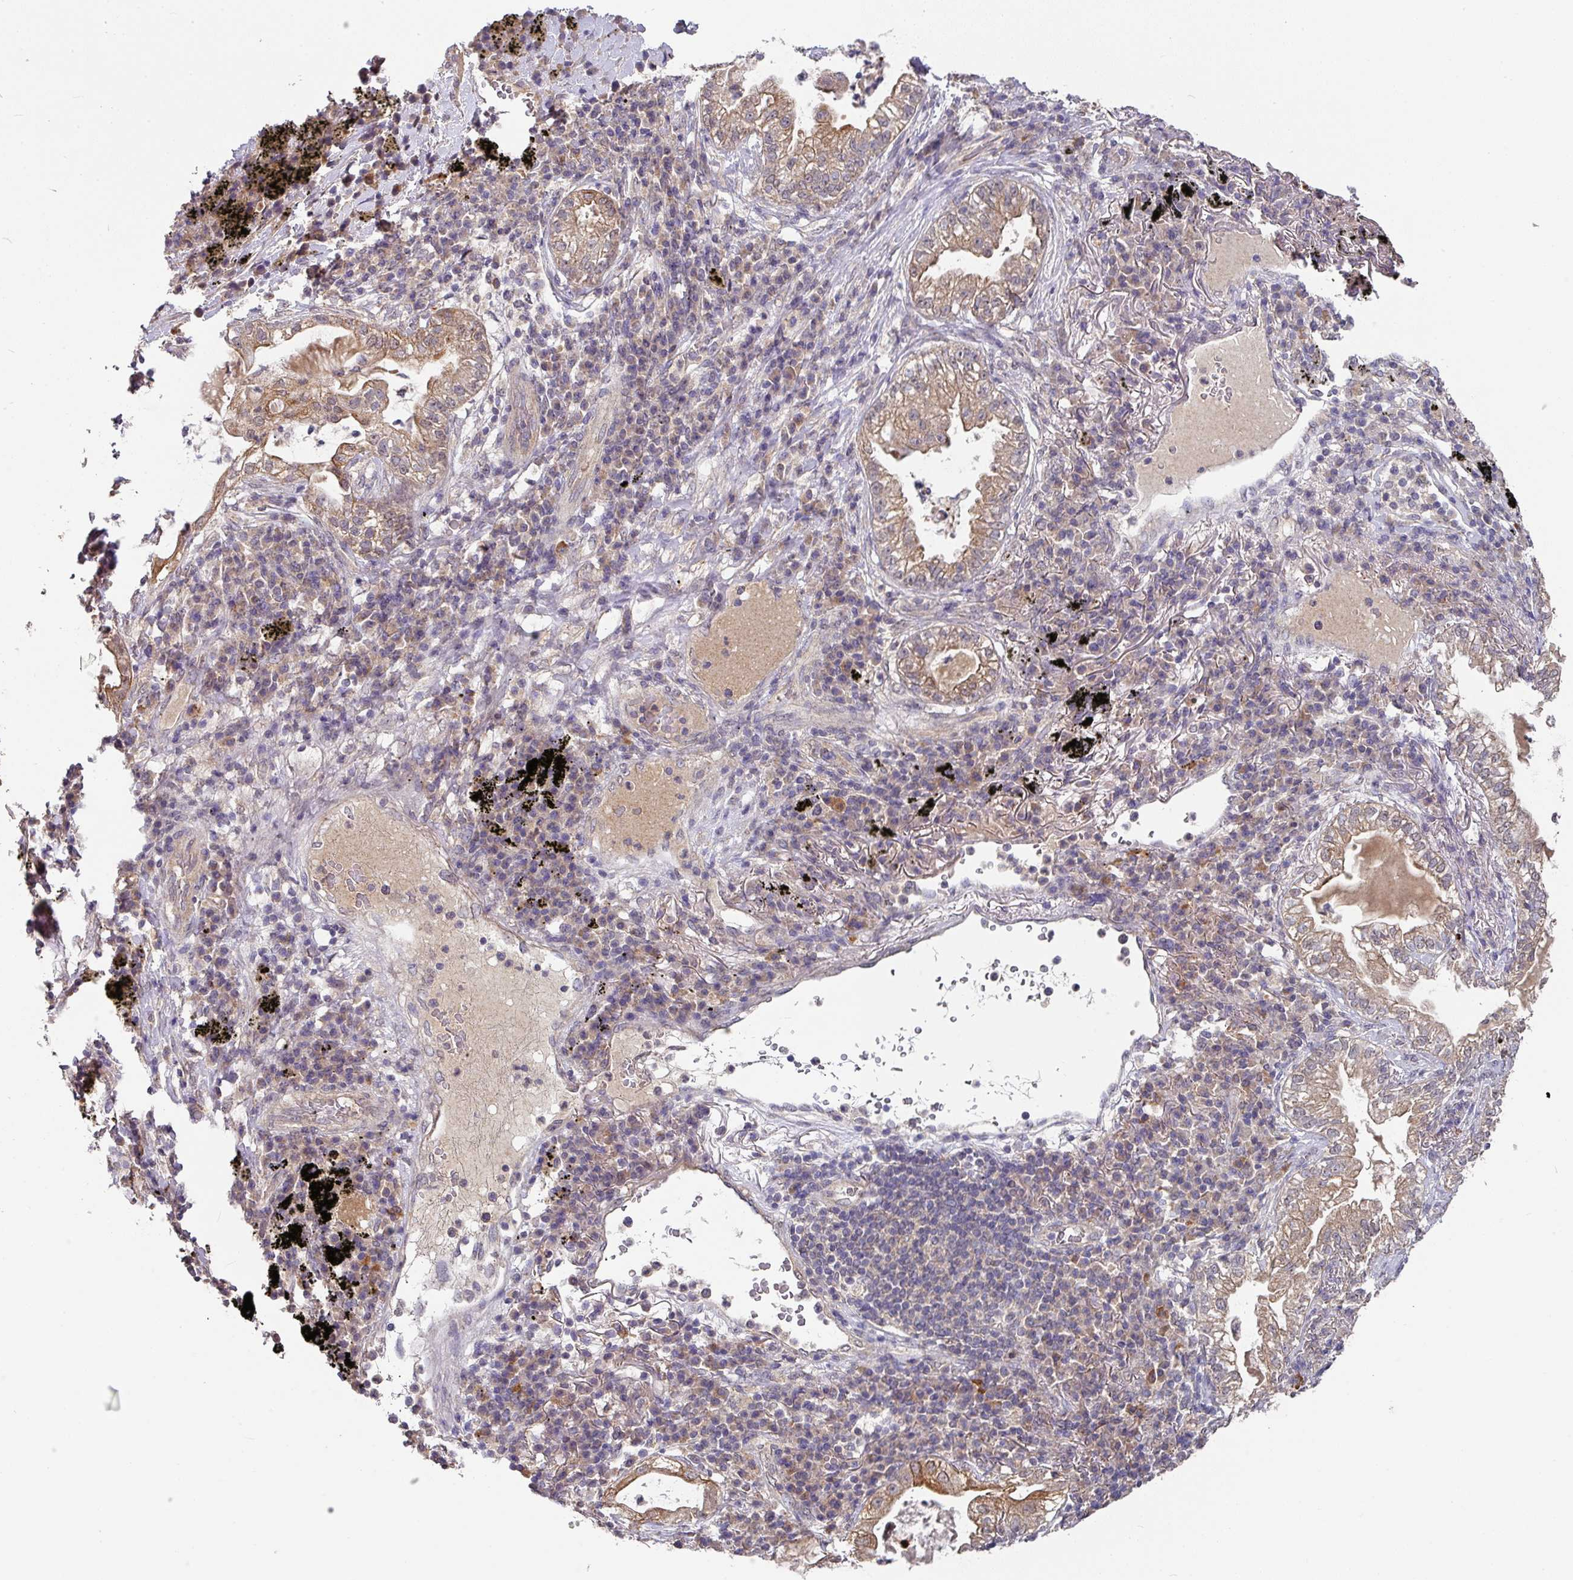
{"staining": {"intensity": "moderate", "quantity": ">75%", "location": "cytoplasmic/membranous"}, "tissue": "lung cancer", "cell_type": "Tumor cells", "image_type": "cancer", "snomed": [{"axis": "morphology", "description": "Adenocarcinoma, NOS"}, {"axis": "topography", "description": "Lung"}], "caption": "This histopathology image exhibits immunohistochemistry staining of lung adenocarcinoma, with medium moderate cytoplasmic/membranous positivity in approximately >75% of tumor cells.", "gene": "EXTL3", "patient": {"sex": "female", "age": 73}}